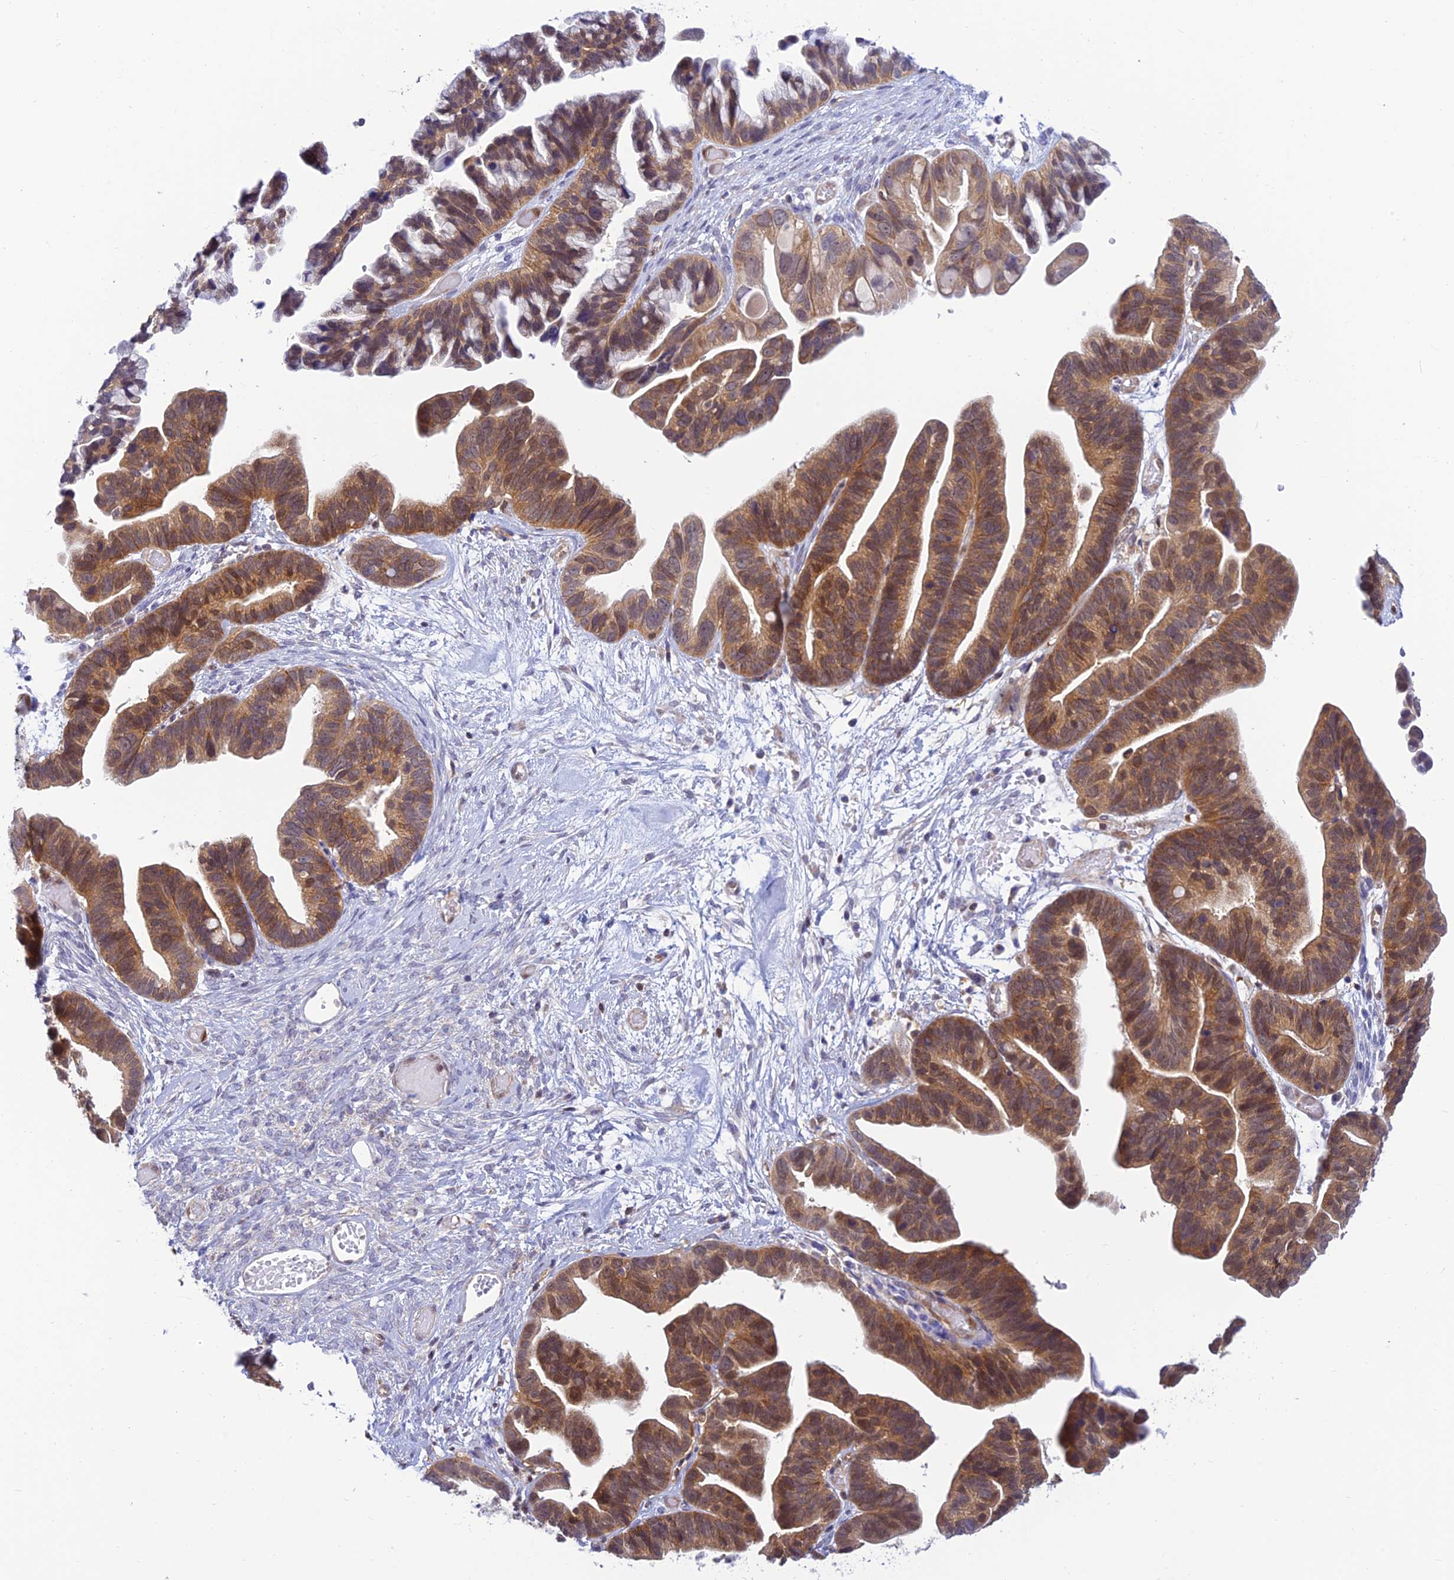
{"staining": {"intensity": "moderate", "quantity": ">75%", "location": "cytoplasmic/membranous"}, "tissue": "ovarian cancer", "cell_type": "Tumor cells", "image_type": "cancer", "snomed": [{"axis": "morphology", "description": "Cystadenocarcinoma, serous, NOS"}, {"axis": "topography", "description": "Ovary"}], "caption": "This is an image of IHC staining of ovarian cancer, which shows moderate positivity in the cytoplasmic/membranous of tumor cells.", "gene": "LYSMD2", "patient": {"sex": "female", "age": 56}}